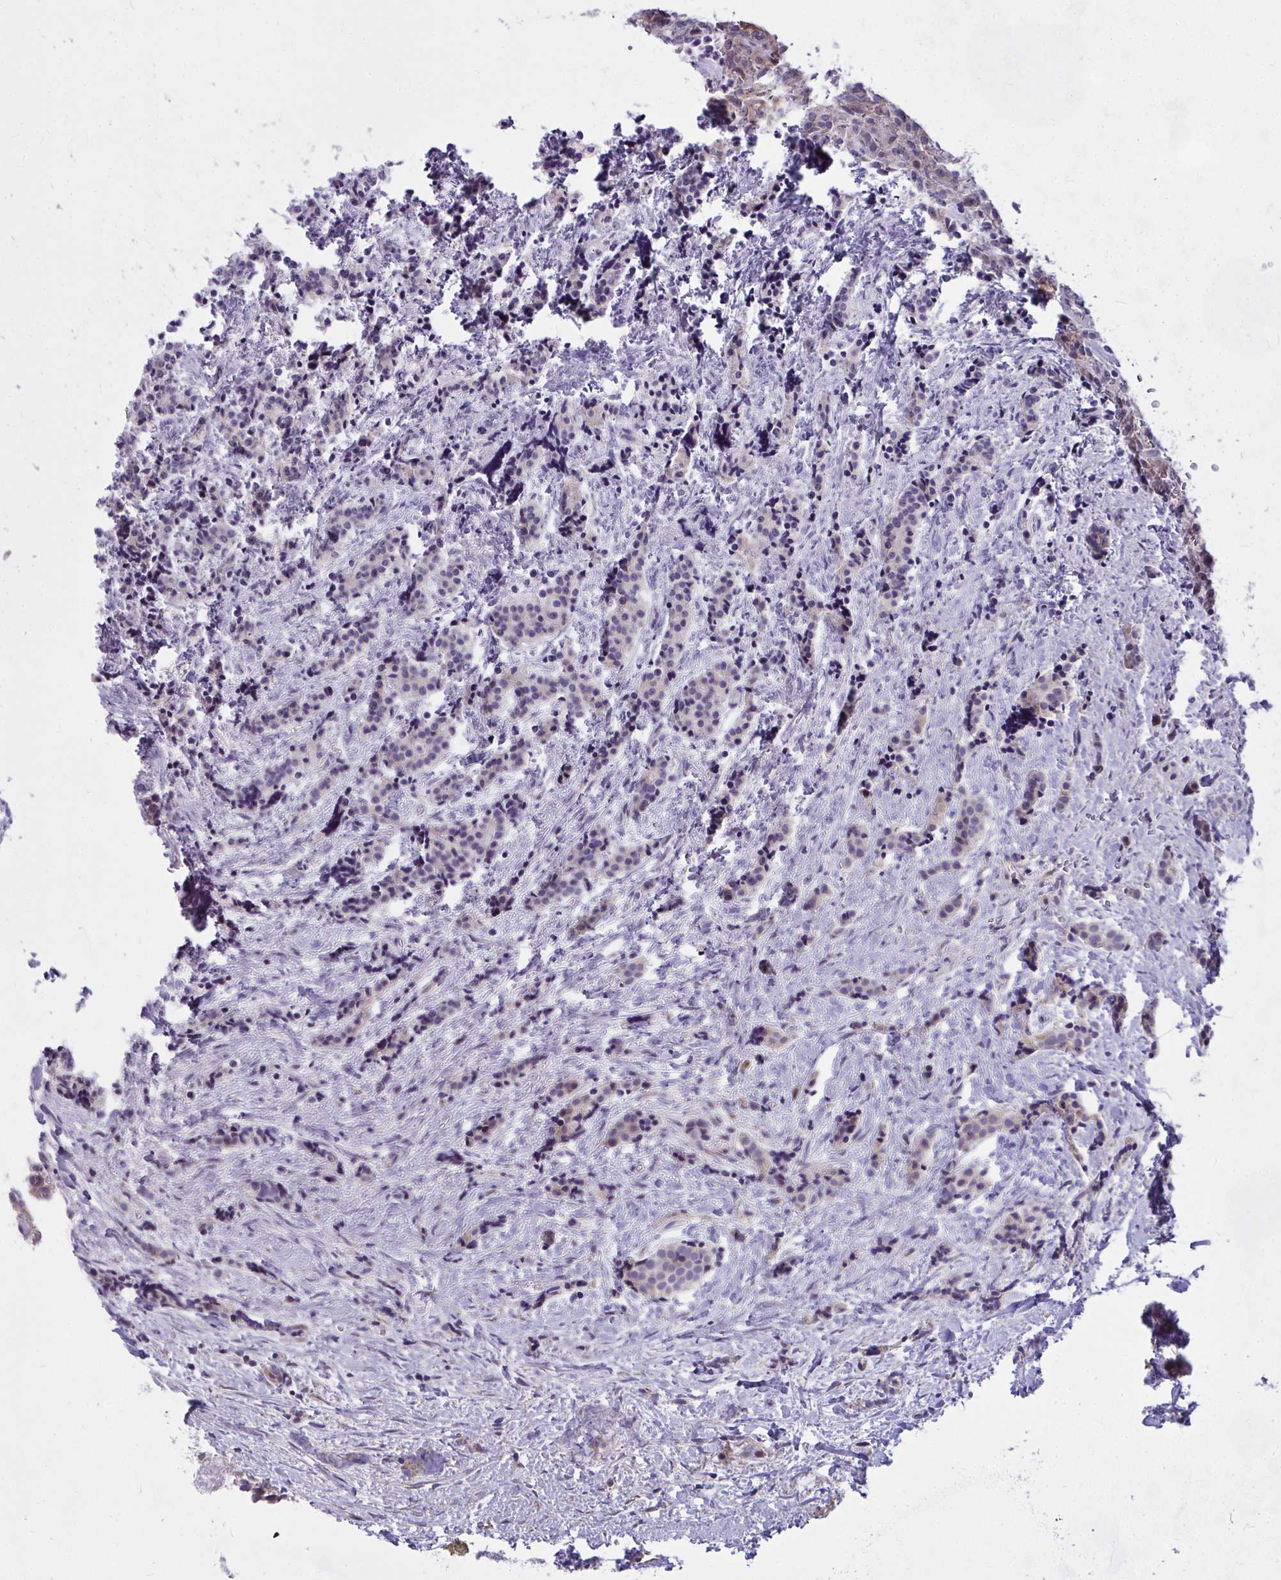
{"staining": {"intensity": "weak", "quantity": "<25%", "location": "cytoplasmic/membranous"}, "tissue": "carcinoid", "cell_type": "Tumor cells", "image_type": "cancer", "snomed": [{"axis": "morphology", "description": "Carcinoid, malignant, NOS"}, {"axis": "topography", "description": "Small intestine"}], "caption": "High magnification brightfield microscopy of carcinoid stained with DAB (3,3'-diaminobenzidine) (brown) and counterstained with hematoxylin (blue): tumor cells show no significant positivity. The staining was performed using DAB to visualize the protein expression in brown, while the nuclei were stained in blue with hematoxylin (Magnification: 20x).", "gene": "CEP63", "patient": {"sex": "female", "age": 73}}